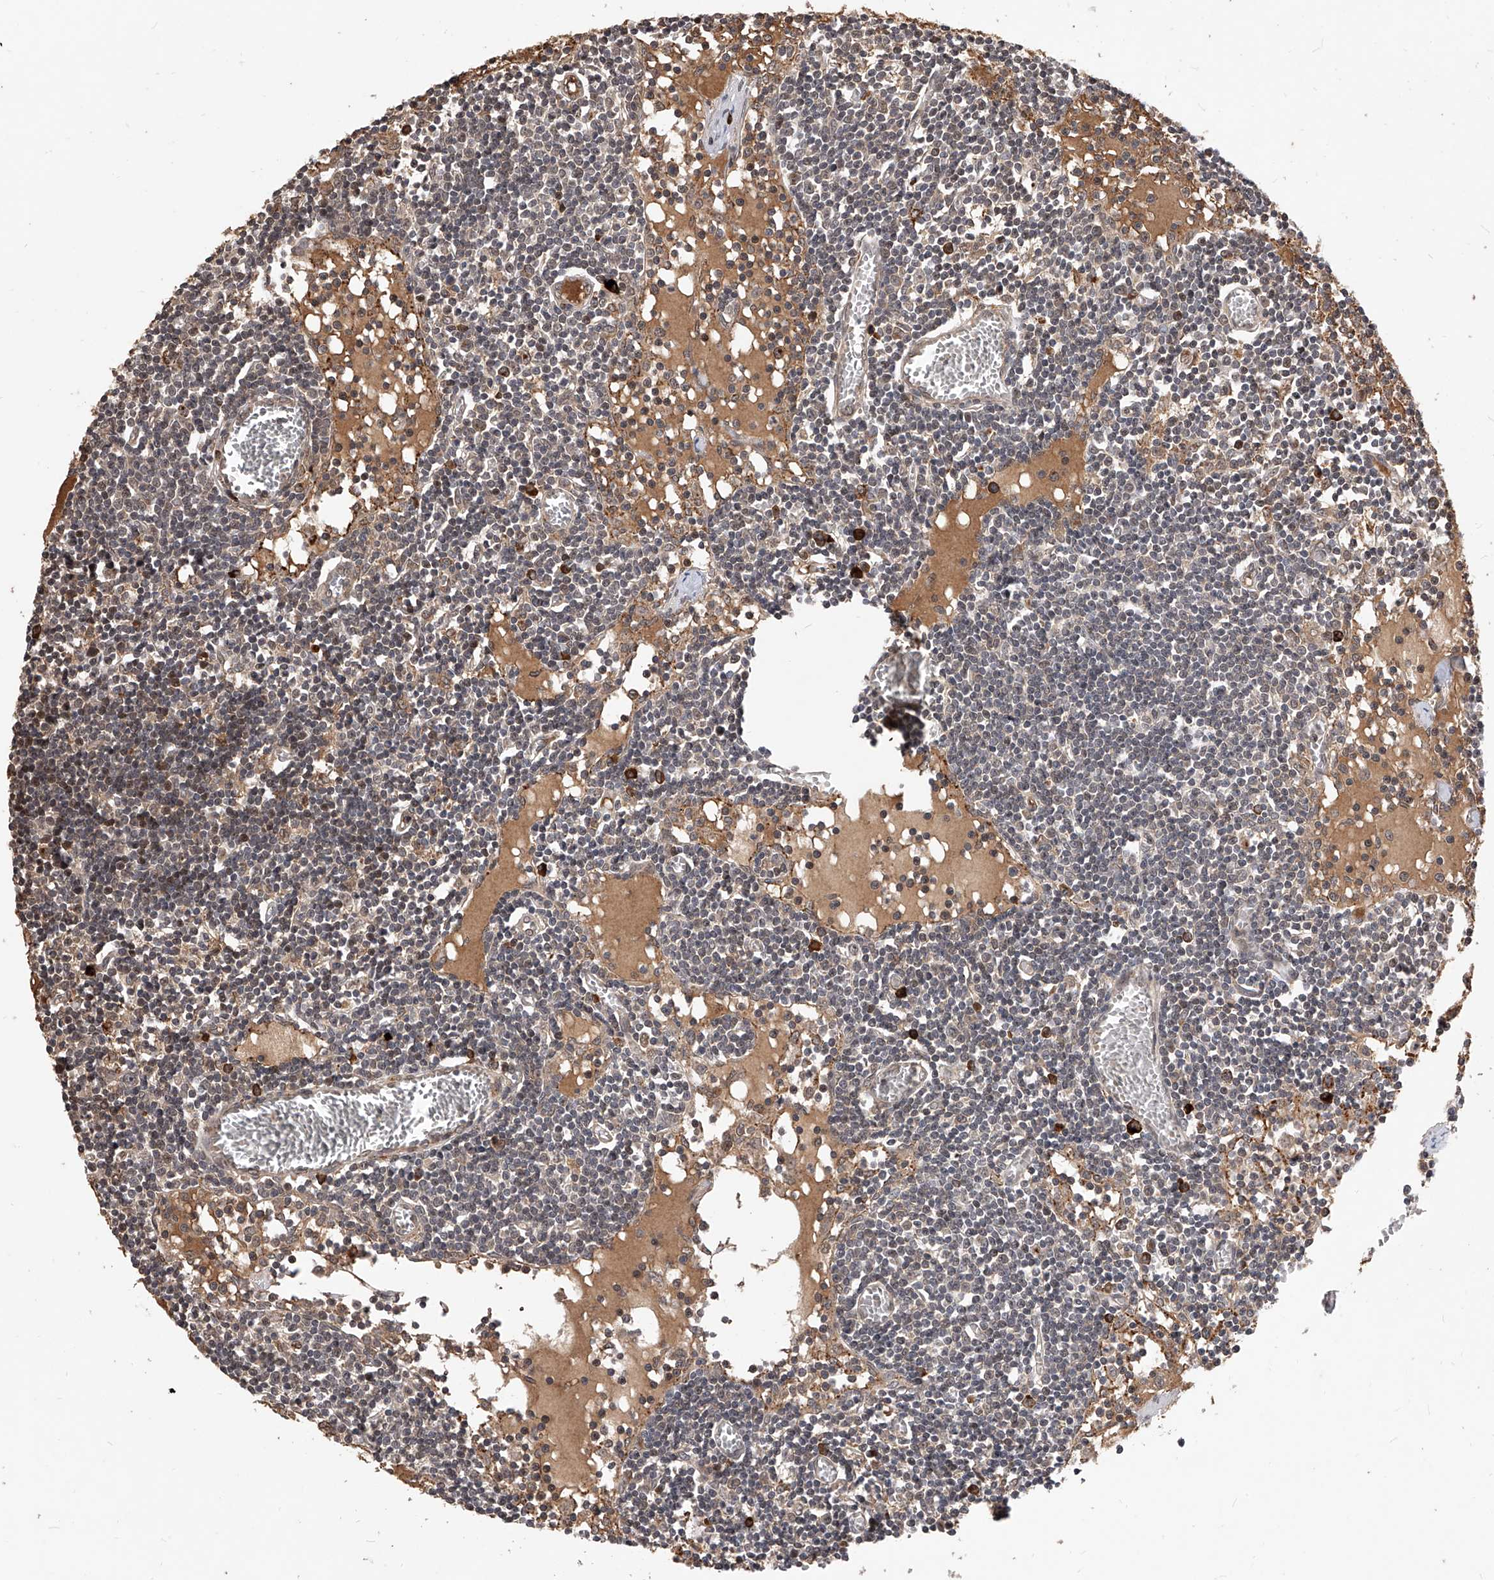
{"staining": {"intensity": "strong", "quantity": "<25%", "location": "cytoplasmic/membranous"}, "tissue": "lymph node", "cell_type": "Non-germinal center cells", "image_type": "normal", "snomed": [{"axis": "morphology", "description": "Normal tissue, NOS"}, {"axis": "topography", "description": "Lymph node"}], "caption": "Lymph node stained with immunohistochemistry (IHC) exhibits strong cytoplasmic/membranous expression in approximately <25% of non-germinal center cells.", "gene": "CFAP410", "patient": {"sex": "female", "age": 11}}